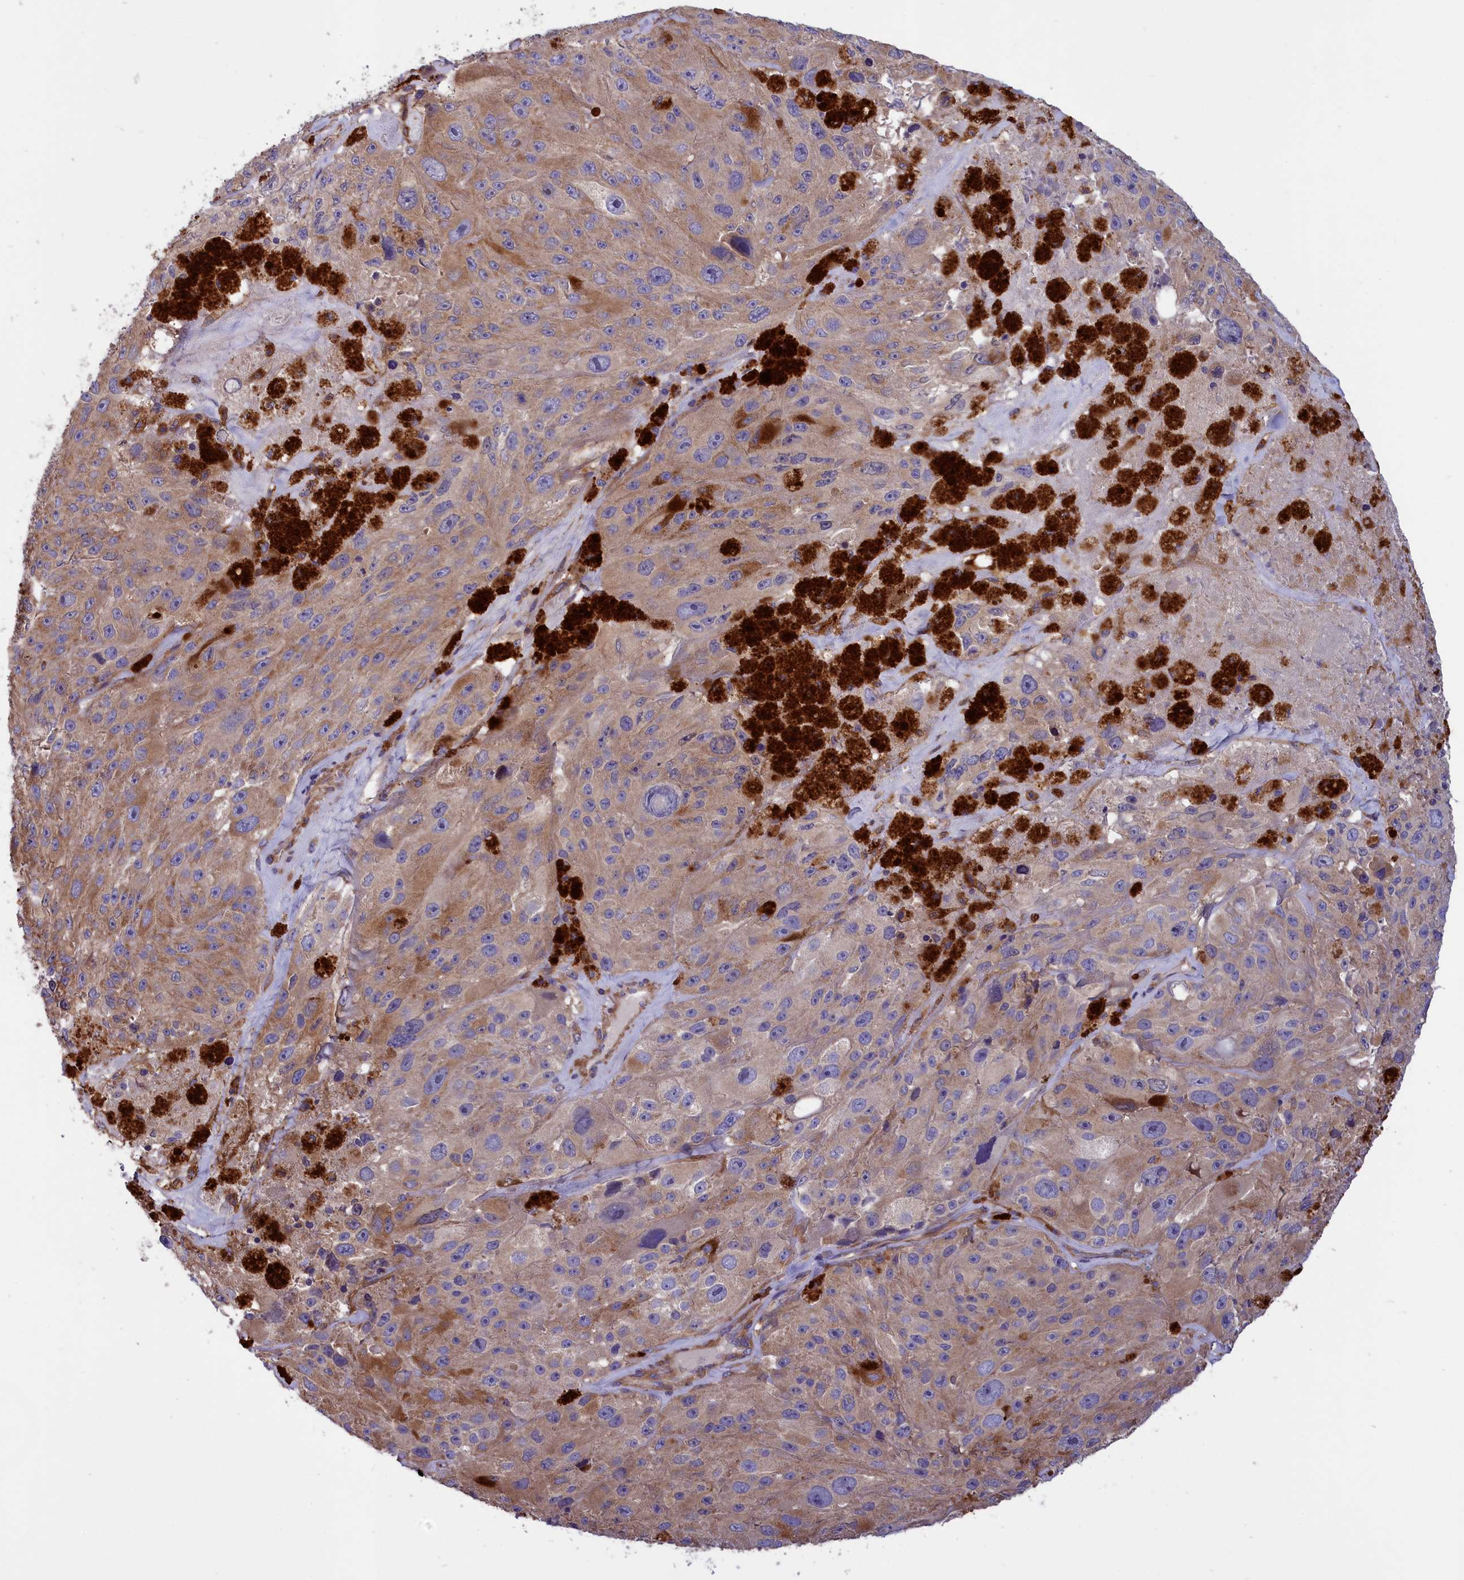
{"staining": {"intensity": "weak", "quantity": ">75%", "location": "cytoplasmic/membranous"}, "tissue": "melanoma", "cell_type": "Tumor cells", "image_type": "cancer", "snomed": [{"axis": "morphology", "description": "Malignant melanoma, Metastatic site"}, {"axis": "topography", "description": "Lymph node"}], "caption": "About >75% of tumor cells in melanoma display weak cytoplasmic/membranous protein staining as visualized by brown immunohistochemical staining.", "gene": "AMDHD2", "patient": {"sex": "male", "age": 62}}